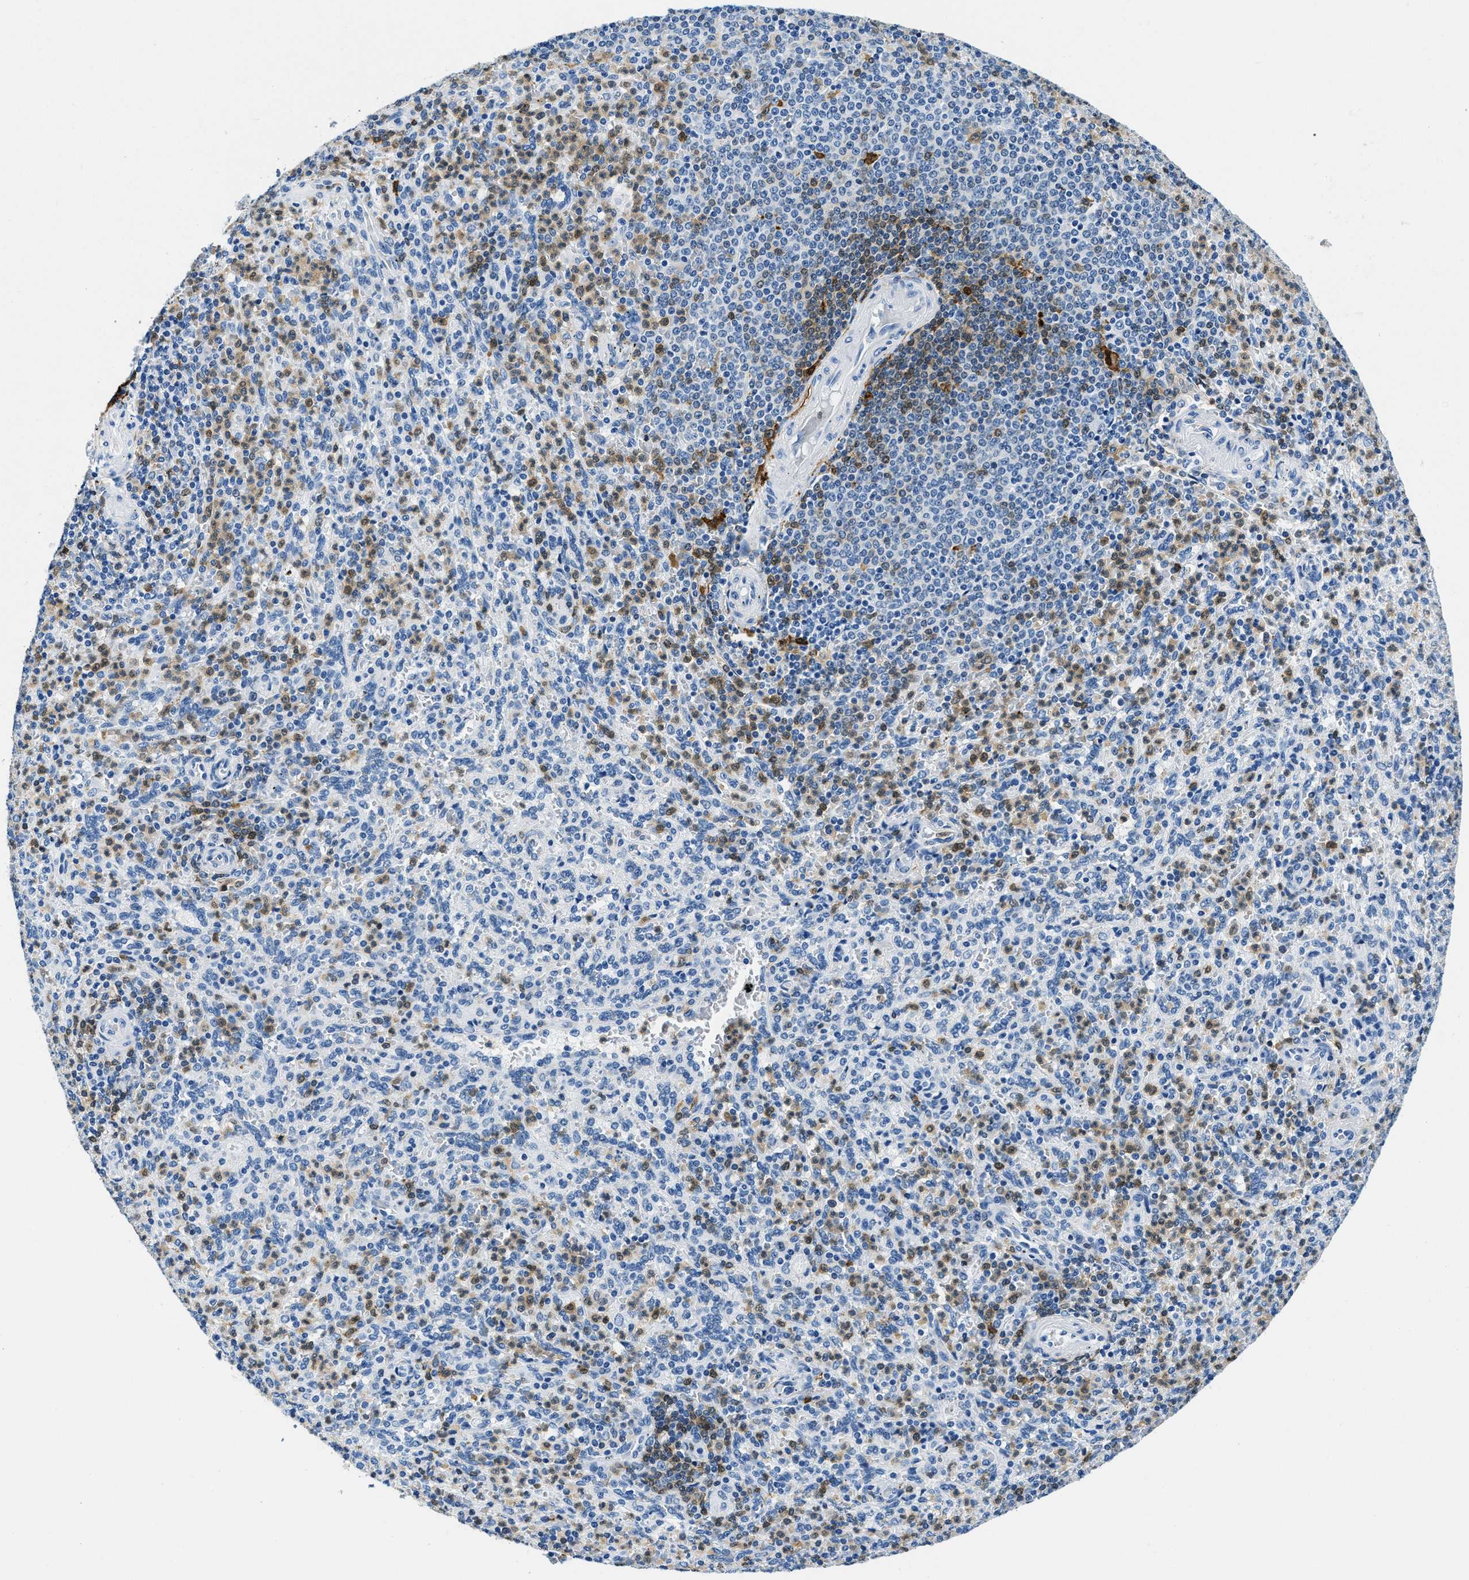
{"staining": {"intensity": "weak", "quantity": "<25%", "location": "cytoplasmic/membranous,nuclear"}, "tissue": "spleen", "cell_type": "Cells in red pulp", "image_type": "normal", "snomed": [{"axis": "morphology", "description": "Normal tissue, NOS"}, {"axis": "topography", "description": "Spleen"}], "caption": "The photomicrograph demonstrates no significant expression in cells in red pulp of spleen.", "gene": "CAPG", "patient": {"sex": "male", "age": 36}}